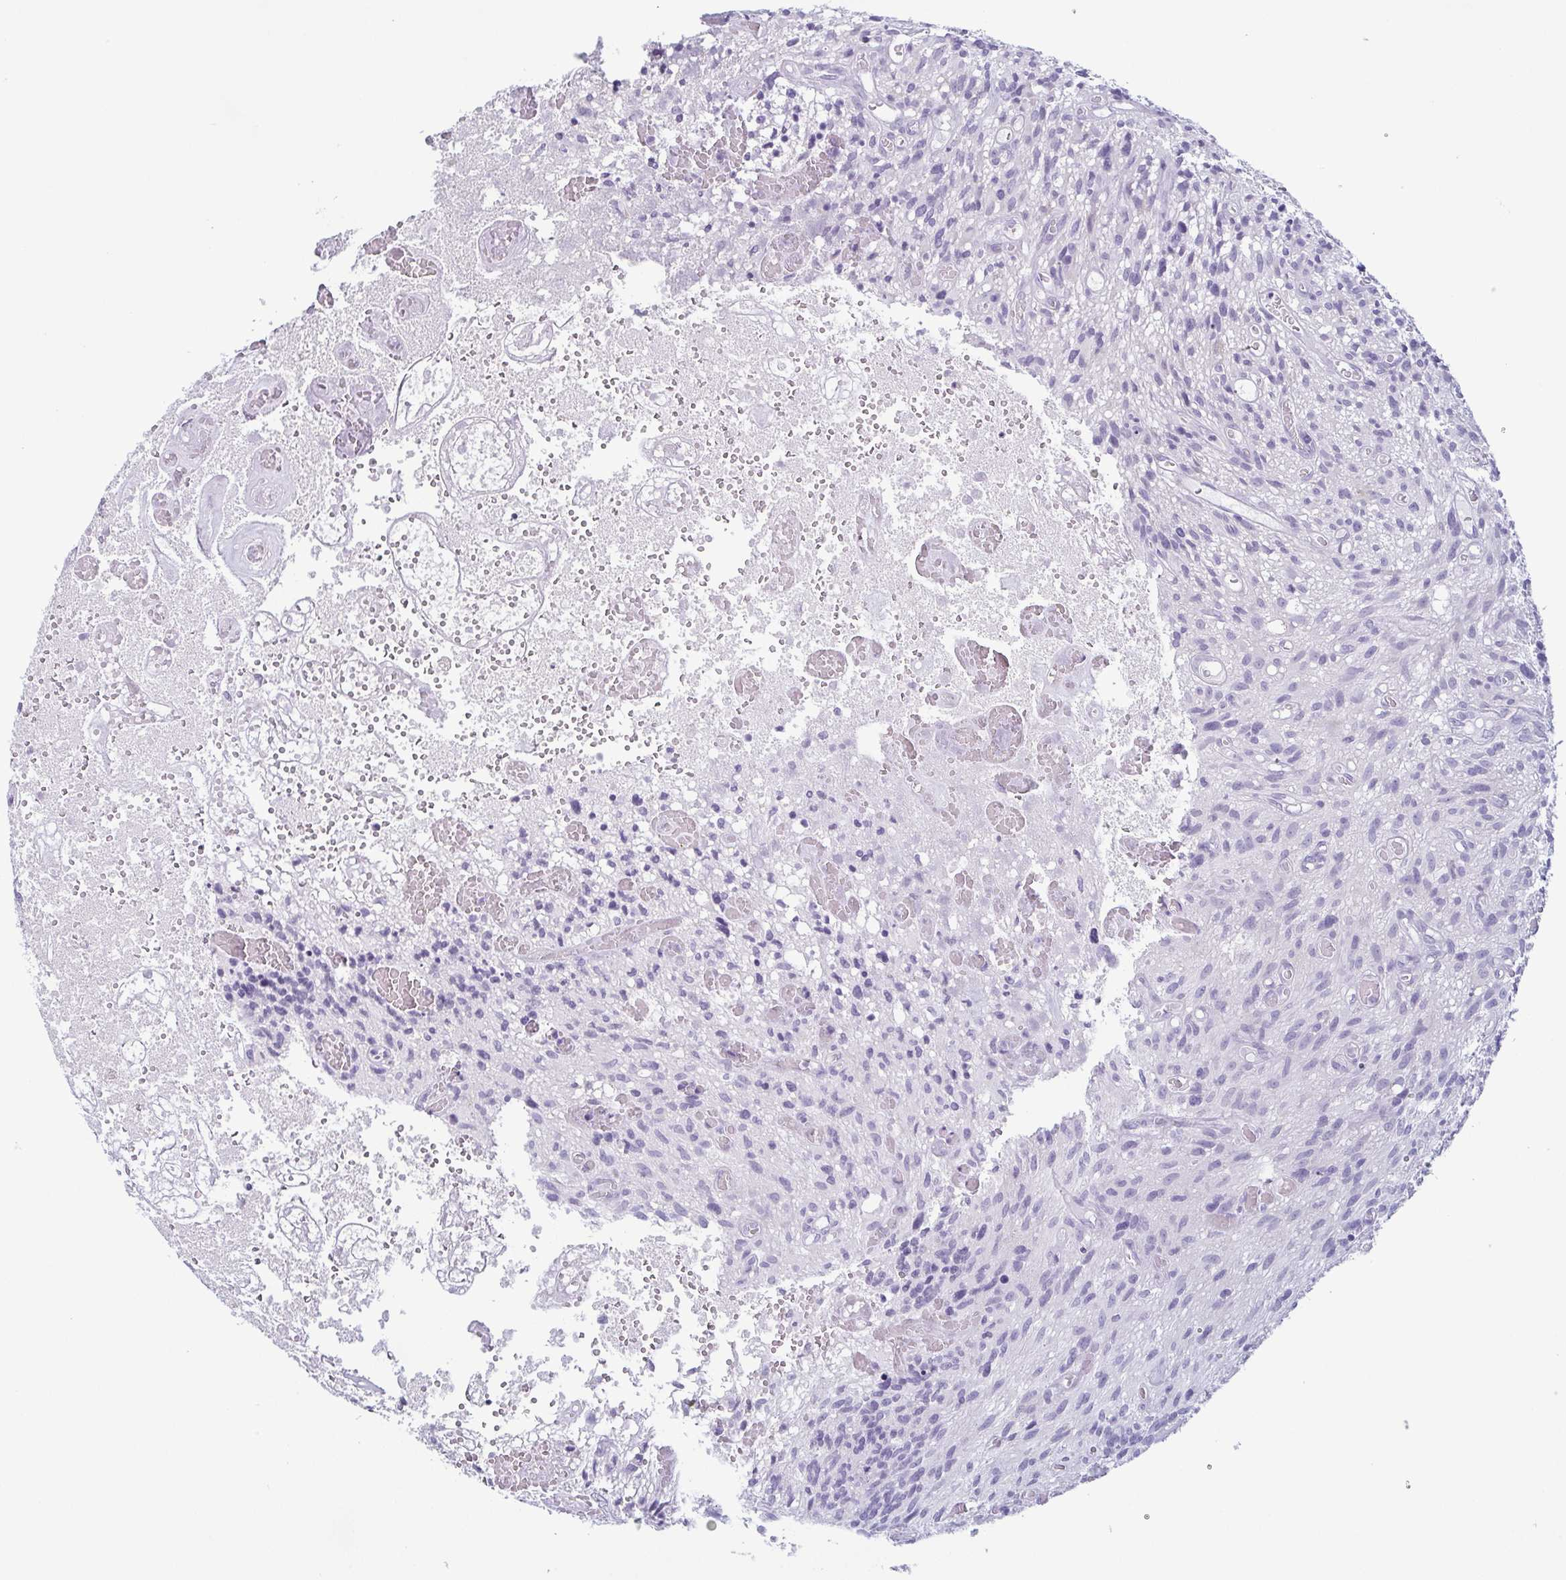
{"staining": {"intensity": "negative", "quantity": "none", "location": "none"}, "tissue": "glioma", "cell_type": "Tumor cells", "image_type": "cancer", "snomed": [{"axis": "morphology", "description": "Glioma, malignant, High grade"}, {"axis": "topography", "description": "Brain"}], "caption": "Tumor cells show no significant protein positivity in glioma. (IHC, brightfield microscopy, high magnification).", "gene": "KRT78", "patient": {"sex": "male", "age": 75}}